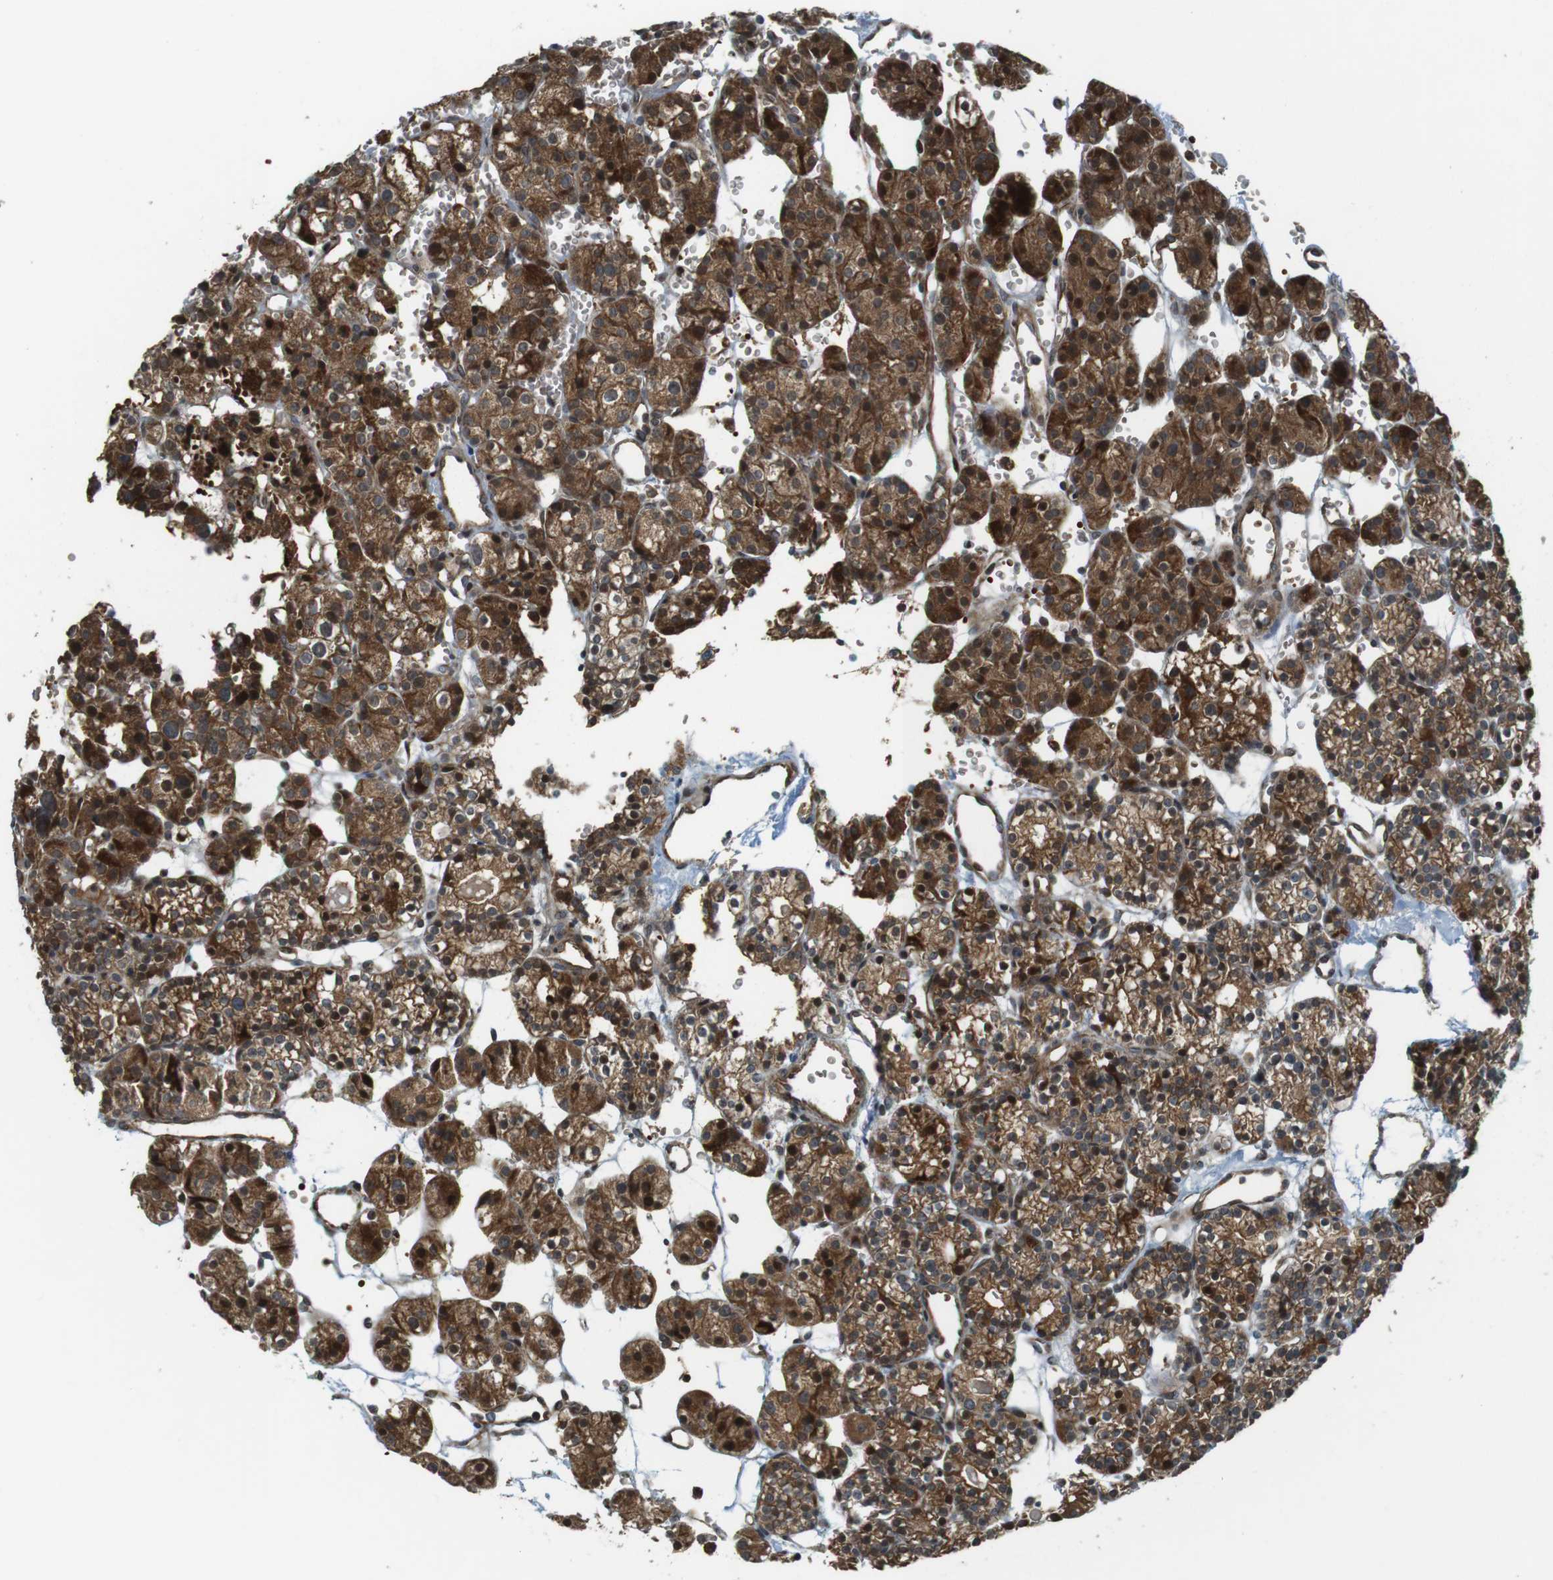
{"staining": {"intensity": "strong", "quantity": ">75%", "location": "cytoplasmic/membranous"}, "tissue": "parathyroid gland", "cell_type": "Glandular cells", "image_type": "normal", "snomed": [{"axis": "morphology", "description": "Normal tissue, NOS"}, {"axis": "topography", "description": "Parathyroid gland"}], "caption": "Immunohistochemical staining of normal parathyroid gland shows >75% levels of strong cytoplasmic/membranous protein expression in approximately >75% of glandular cells.", "gene": "IFFO2", "patient": {"sex": "female", "age": 64}}